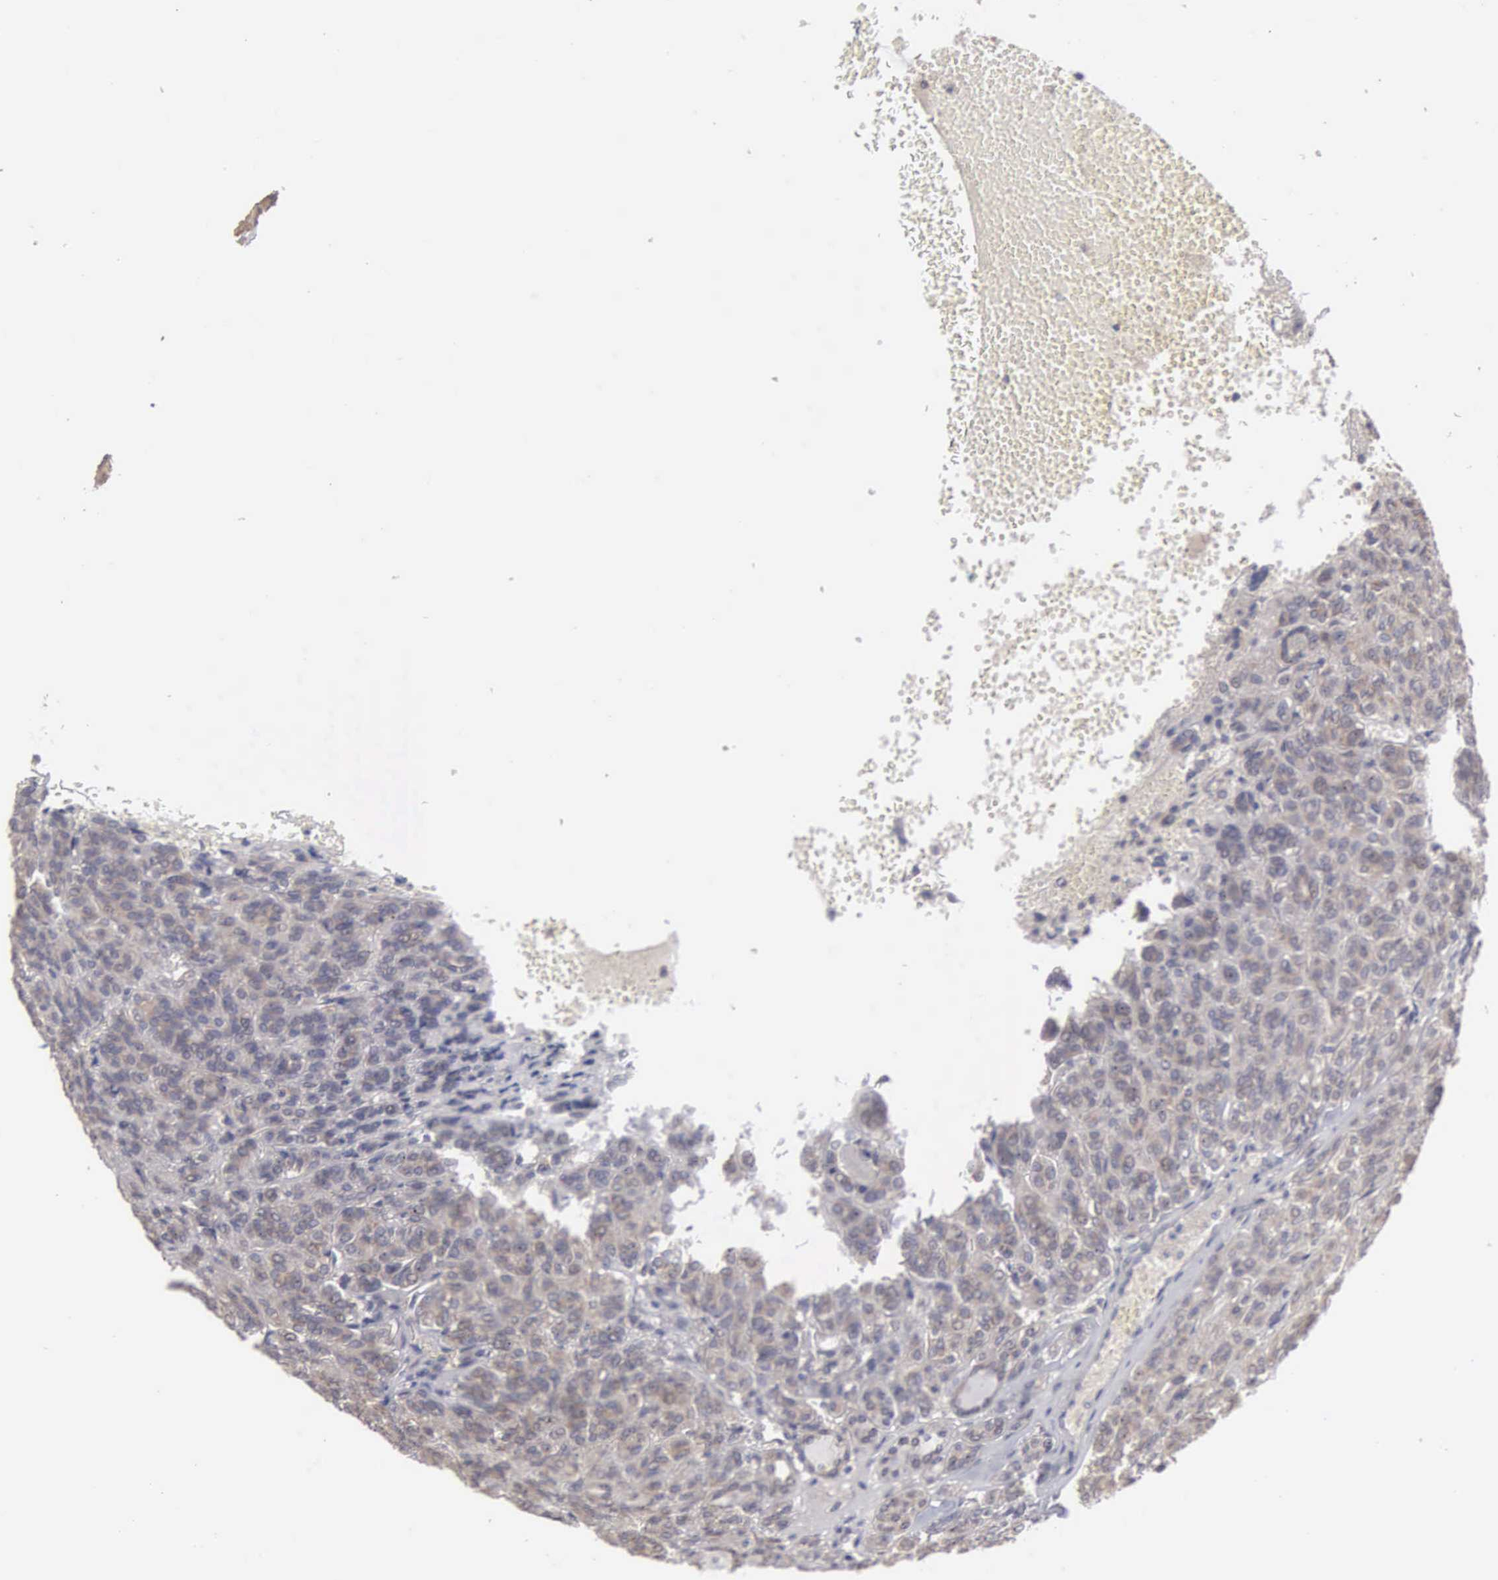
{"staining": {"intensity": "weak", "quantity": ">75%", "location": "cytoplasmic/membranous"}, "tissue": "thyroid cancer", "cell_type": "Tumor cells", "image_type": "cancer", "snomed": [{"axis": "morphology", "description": "Follicular adenoma carcinoma, NOS"}, {"axis": "topography", "description": "Thyroid gland"}], "caption": "IHC staining of thyroid cancer (follicular adenoma carcinoma), which reveals low levels of weak cytoplasmic/membranous positivity in approximately >75% of tumor cells indicating weak cytoplasmic/membranous protein positivity. The staining was performed using DAB (brown) for protein detection and nuclei were counterstained in hematoxylin (blue).", "gene": "AMN", "patient": {"sex": "female", "age": 71}}